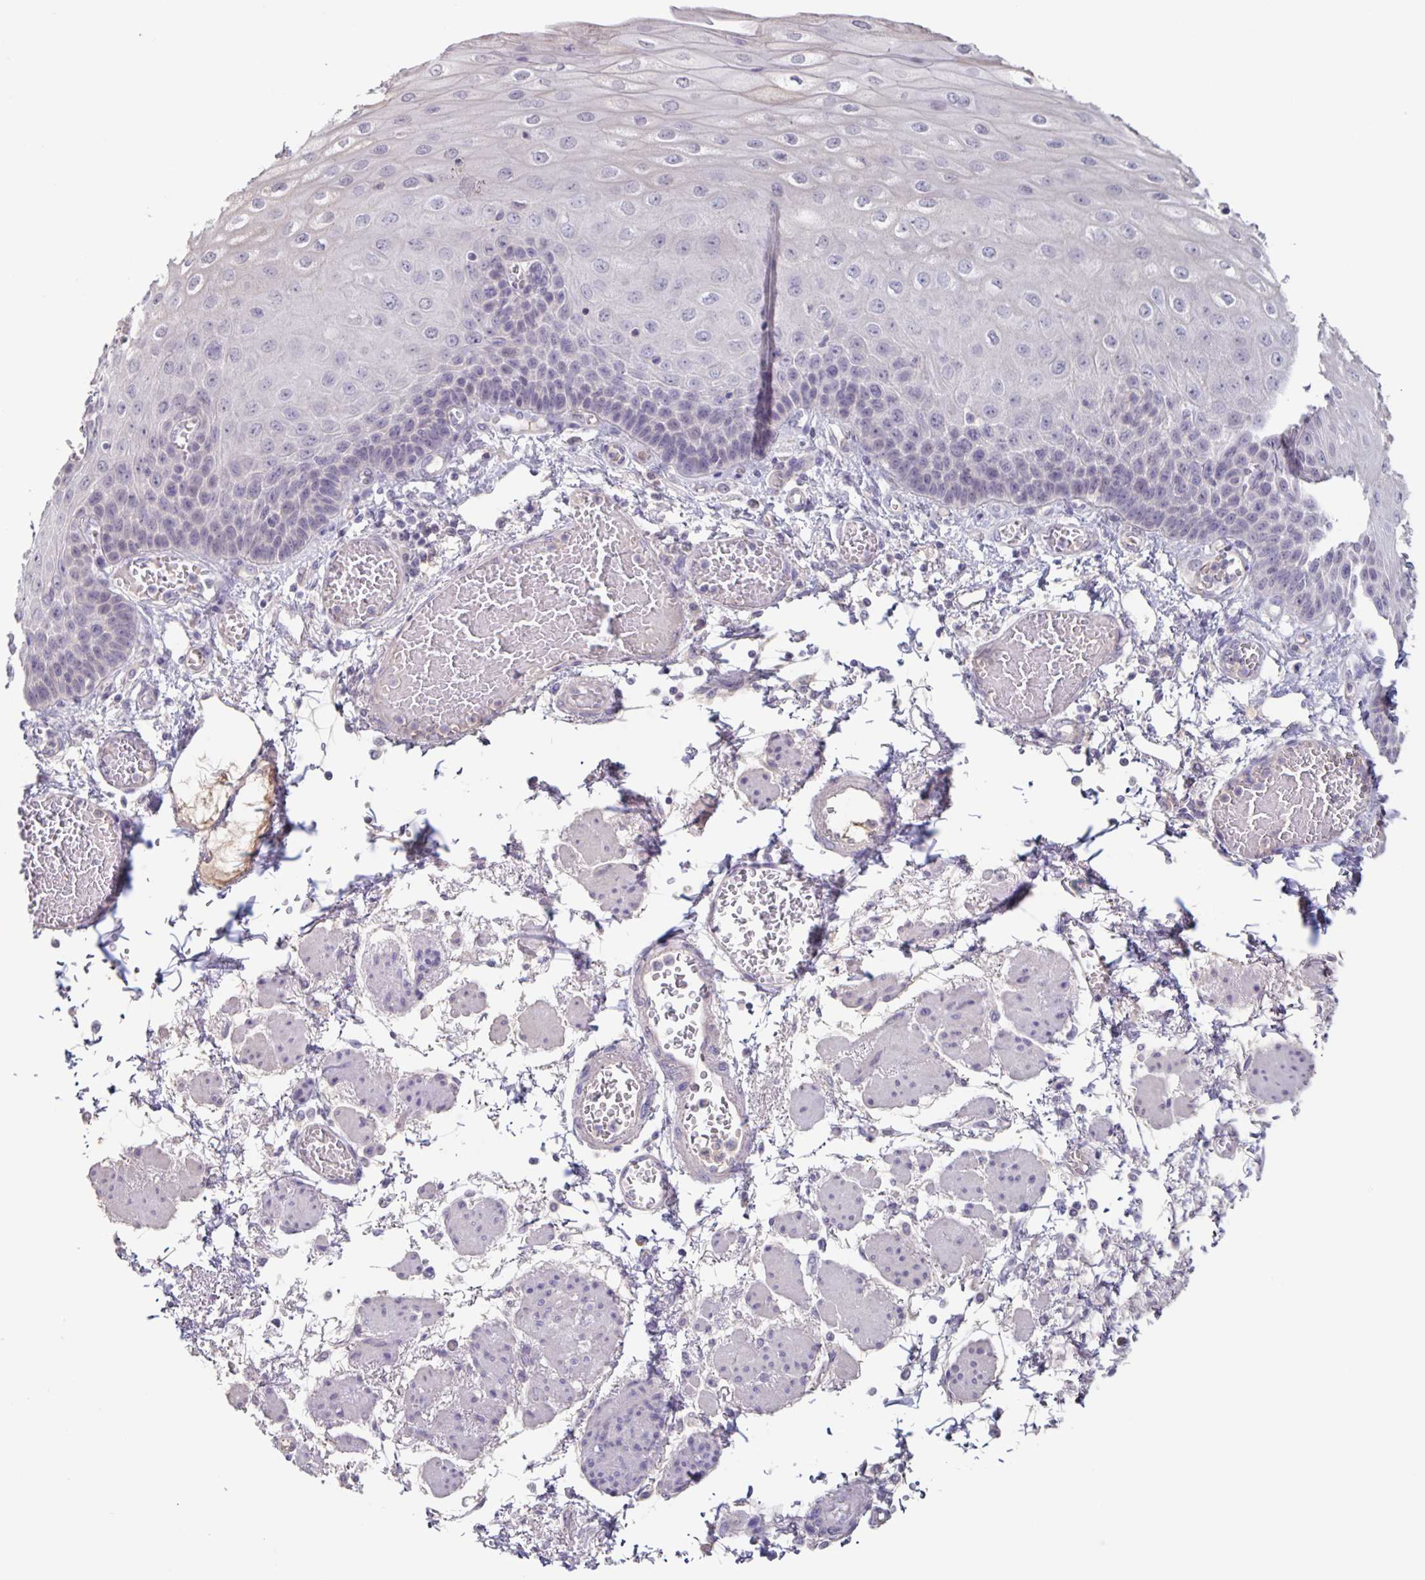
{"staining": {"intensity": "negative", "quantity": "none", "location": "none"}, "tissue": "esophagus", "cell_type": "Squamous epithelial cells", "image_type": "normal", "snomed": [{"axis": "morphology", "description": "Normal tissue, NOS"}, {"axis": "morphology", "description": "Adenocarcinoma, NOS"}, {"axis": "topography", "description": "Esophagus"}], "caption": "IHC of normal esophagus shows no positivity in squamous epithelial cells.", "gene": "INSL5", "patient": {"sex": "male", "age": 81}}